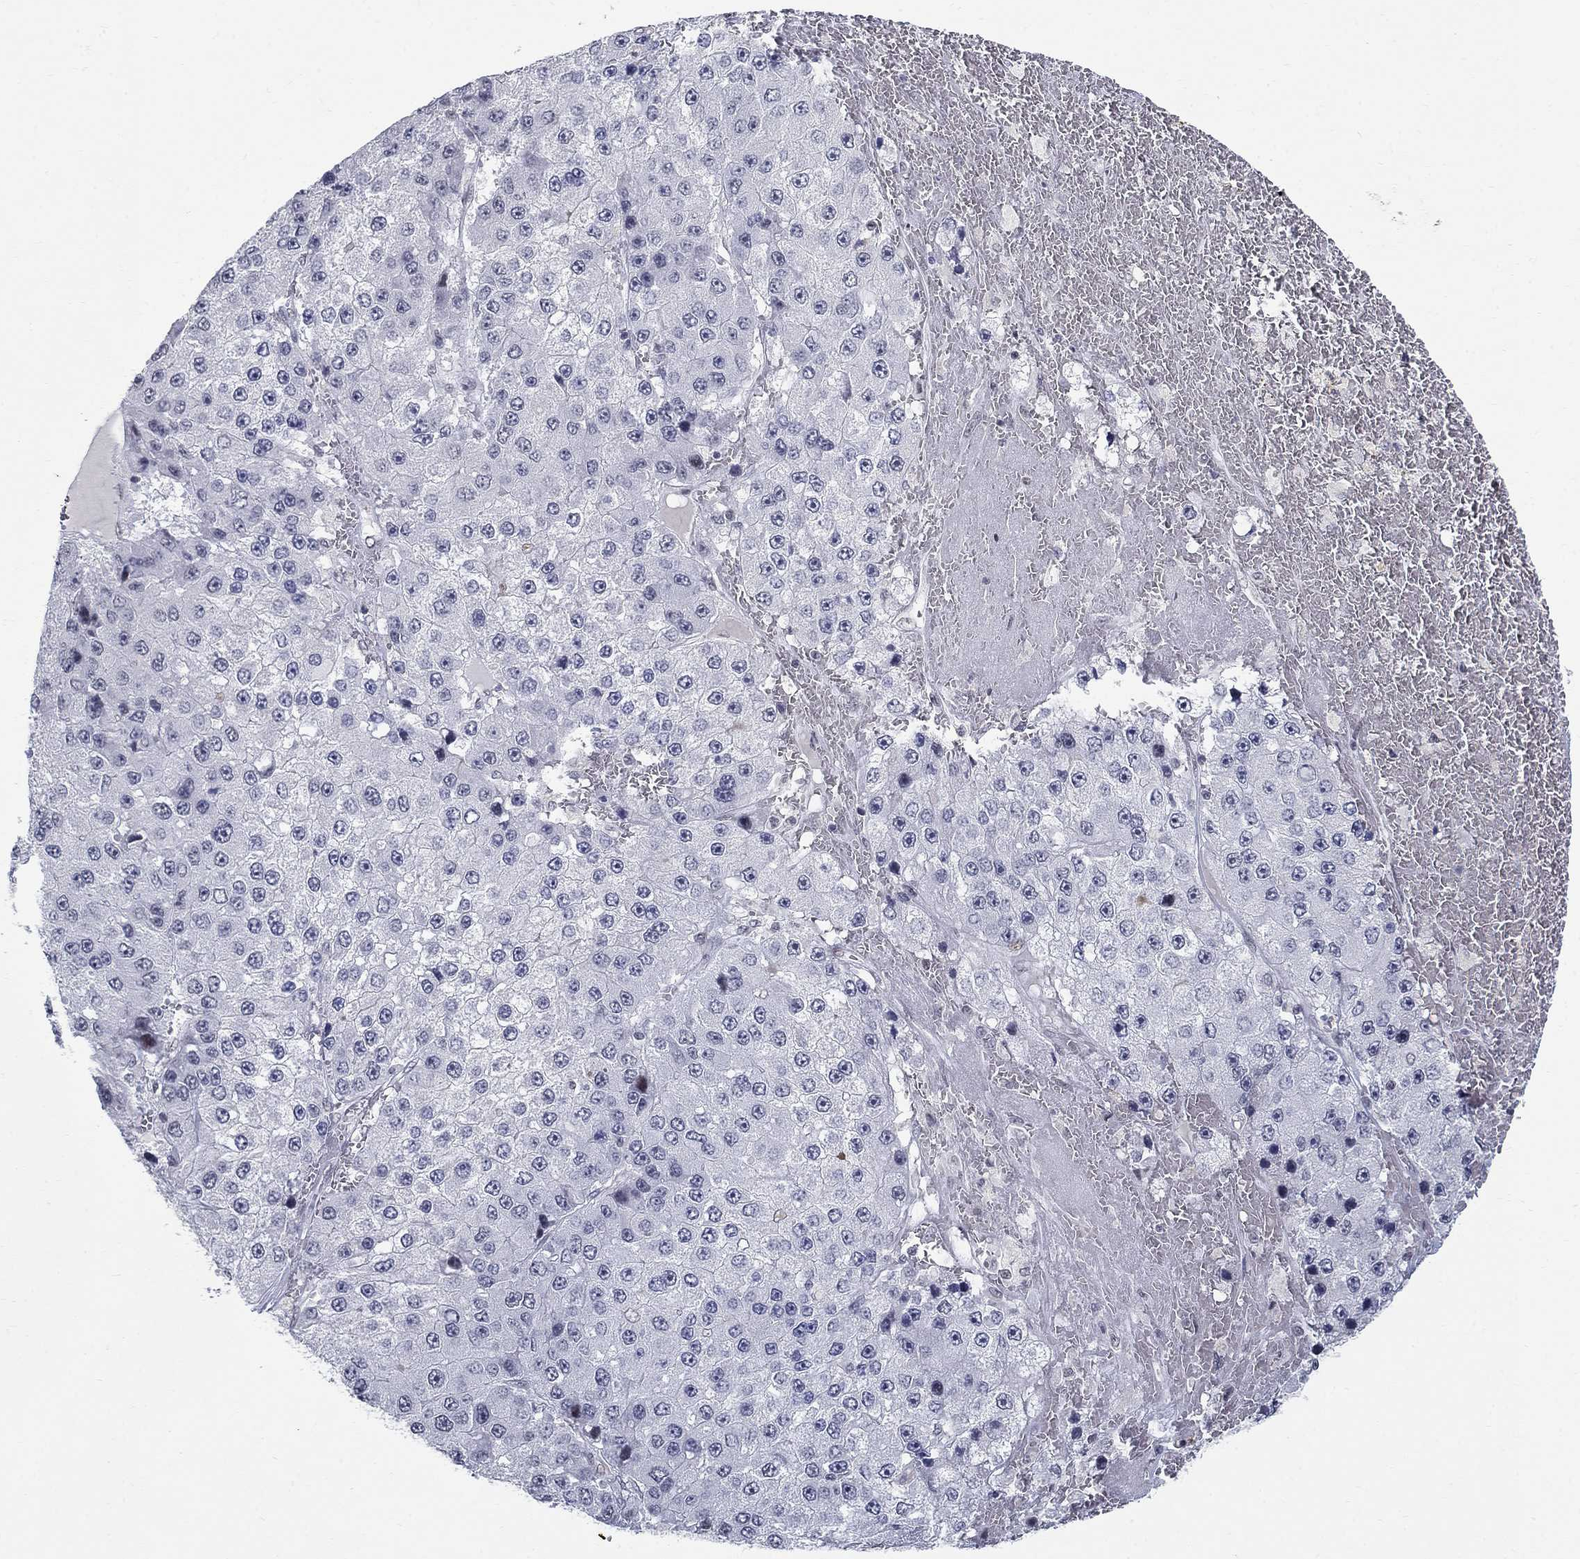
{"staining": {"intensity": "negative", "quantity": "none", "location": "none"}, "tissue": "liver cancer", "cell_type": "Tumor cells", "image_type": "cancer", "snomed": [{"axis": "morphology", "description": "Carcinoma, Hepatocellular, NOS"}, {"axis": "topography", "description": "Liver"}], "caption": "There is no significant positivity in tumor cells of liver cancer.", "gene": "BHLHE22", "patient": {"sex": "female", "age": 73}}